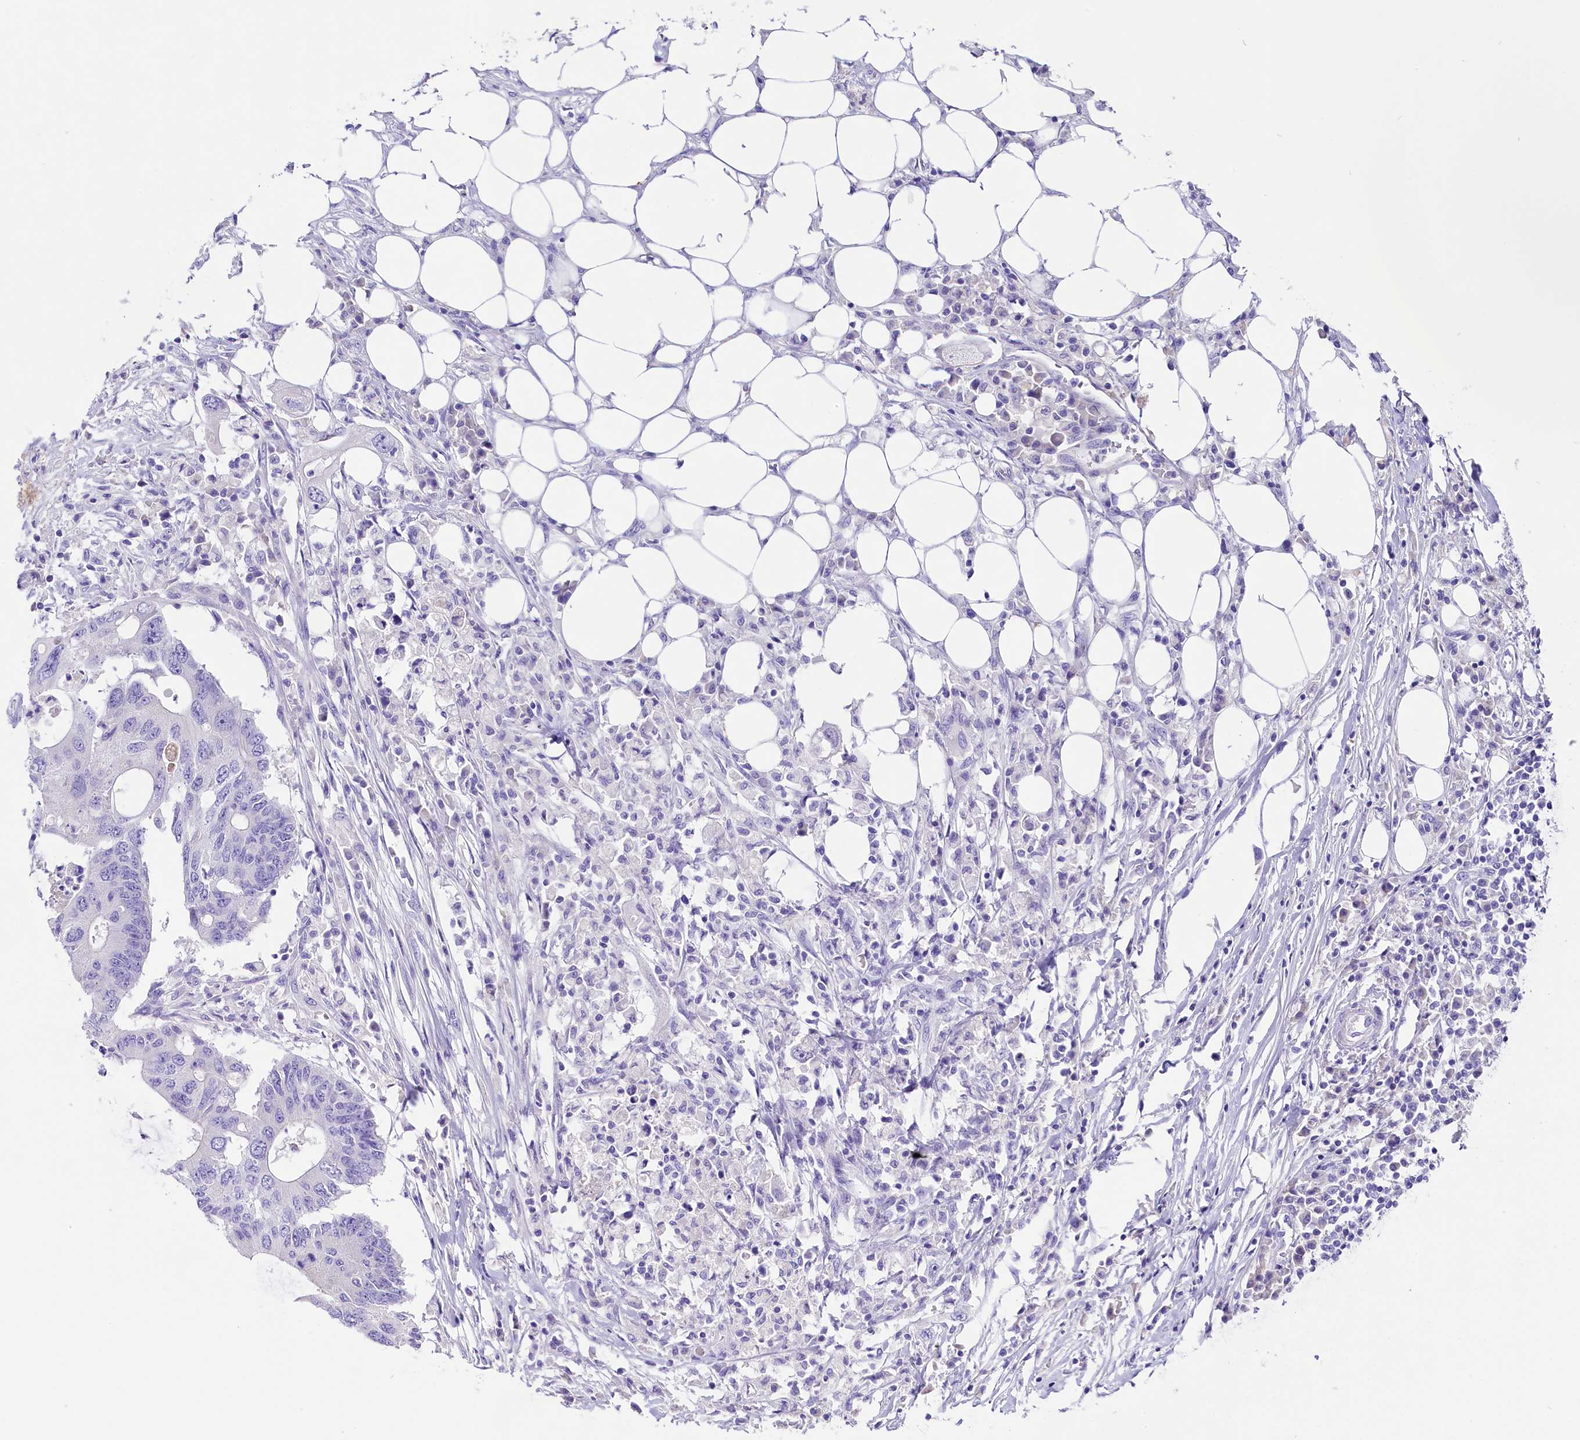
{"staining": {"intensity": "negative", "quantity": "none", "location": "none"}, "tissue": "colorectal cancer", "cell_type": "Tumor cells", "image_type": "cancer", "snomed": [{"axis": "morphology", "description": "Adenocarcinoma, NOS"}, {"axis": "topography", "description": "Colon"}], "caption": "The image reveals no staining of tumor cells in colorectal adenocarcinoma.", "gene": "SKIDA1", "patient": {"sex": "male", "age": 71}}